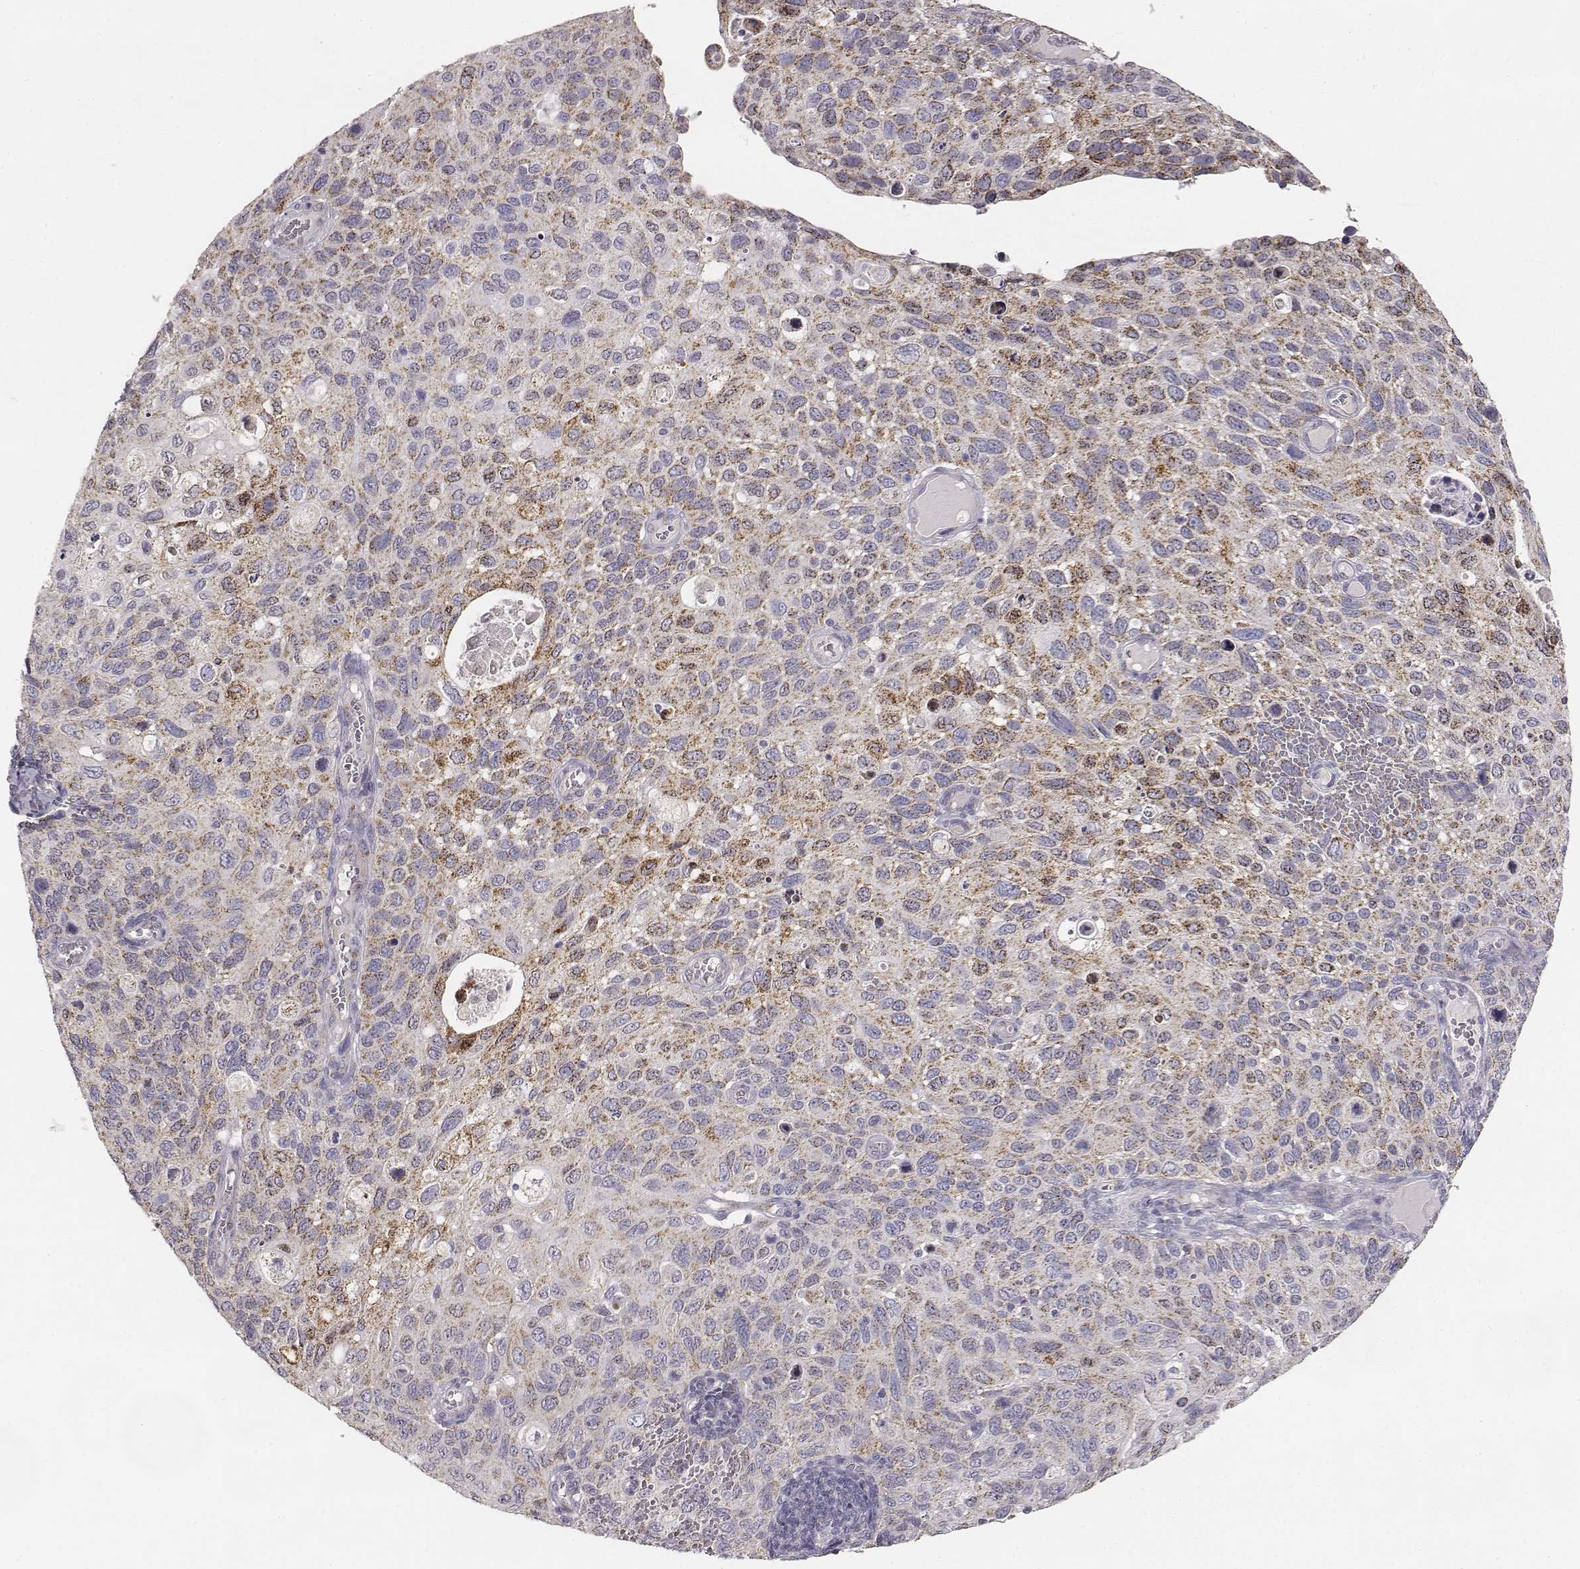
{"staining": {"intensity": "moderate", "quantity": ">75%", "location": "cytoplasmic/membranous"}, "tissue": "cervical cancer", "cell_type": "Tumor cells", "image_type": "cancer", "snomed": [{"axis": "morphology", "description": "Squamous cell carcinoma, NOS"}, {"axis": "topography", "description": "Cervix"}], "caption": "Immunohistochemistry of cervical cancer (squamous cell carcinoma) demonstrates medium levels of moderate cytoplasmic/membranous positivity in approximately >75% of tumor cells. Nuclei are stained in blue.", "gene": "ABCD3", "patient": {"sex": "female", "age": 70}}